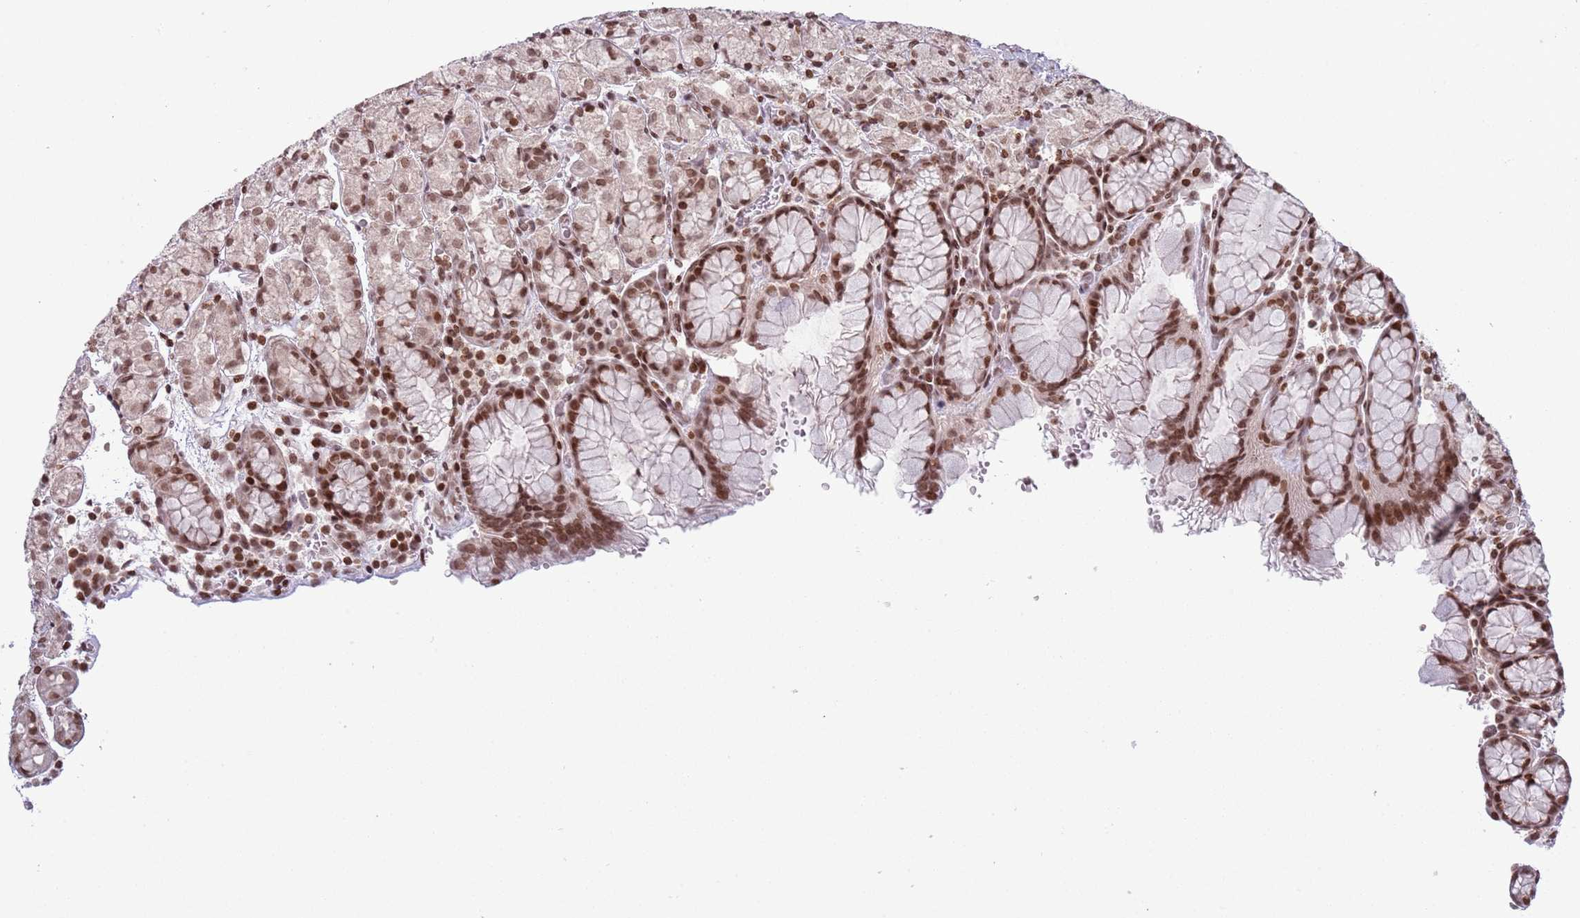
{"staining": {"intensity": "moderate", "quantity": ">75%", "location": "nuclear"}, "tissue": "stomach", "cell_type": "Glandular cells", "image_type": "normal", "snomed": [{"axis": "morphology", "description": "Normal tissue, NOS"}, {"axis": "topography", "description": "Stomach, upper"}, {"axis": "topography", "description": "Stomach"}], "caption": "Immunohistochemical staining of normal human stomach demonstrates moderate nuclear protein expression in approximately >75% of glandular cells. The staining was performed using DAB to visualize the protein expression in brown, while the nuclei were stained in blue with hematoxylin (Magnification: 20x).", "gene": "SH3RF3", "patient": {"sex": "male", "age": 62}}